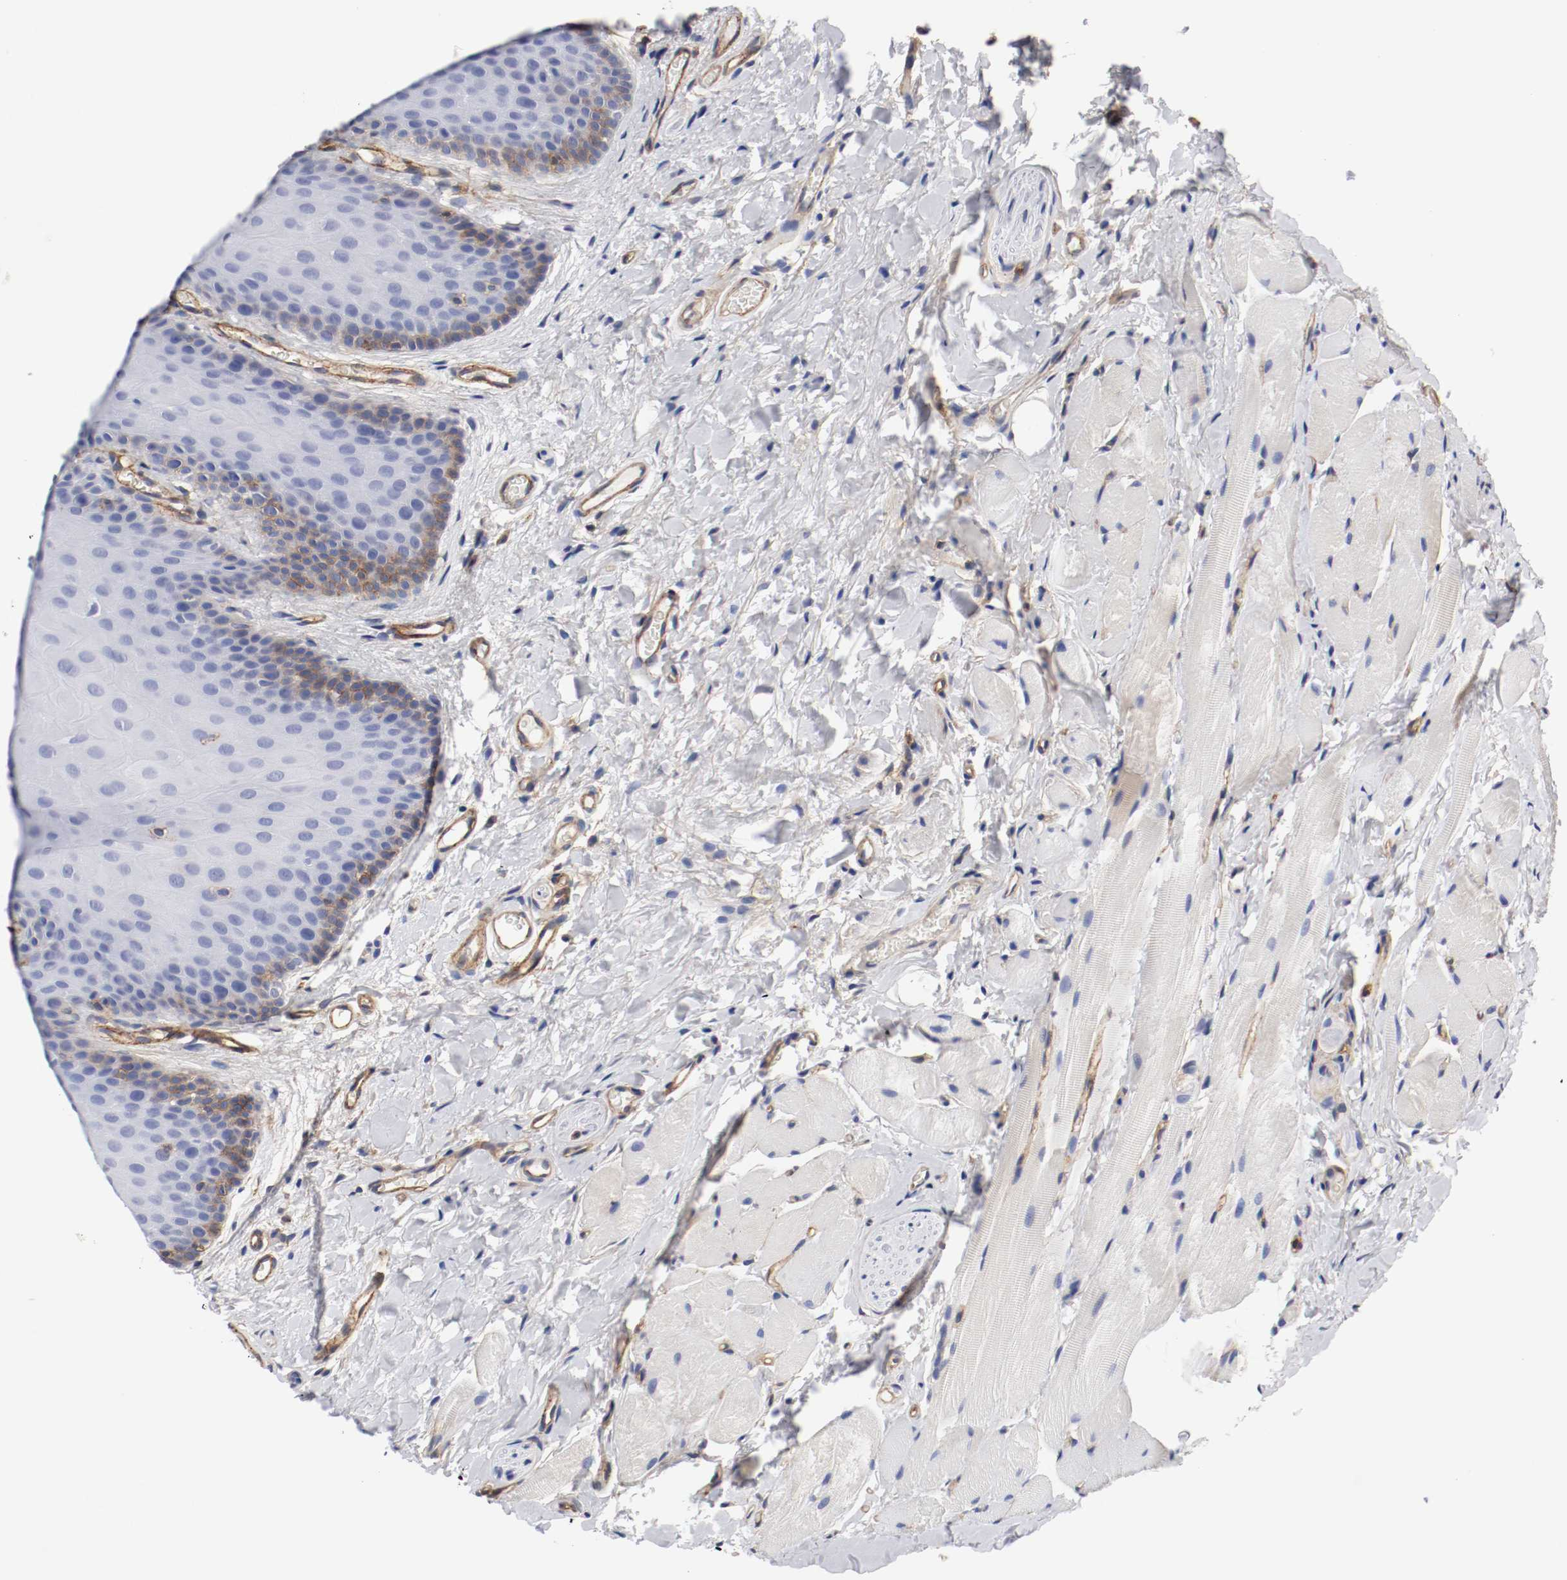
{"staining": {"intensity": "moderate", "quantity": "<25%", "location": "cytoplasmic/membranous"}, "tissue": "oral mucosa", "cell_type": "Squamous epithelial cells", "image_type": "normal", "snomed": [{"axis": "morphology", "description": "Normal tissue, NOS"}, {"axis": "topography", "description": "Oral tissue"}], "caption": "This is a histology image of immunohistochemistry staining of unremarkable oral mucosa, which shows moderate positivity in the cytoplasmic/membranous of squamous epithelial cells.", "gene": "IFITM1", "patient": {"sex": "male", "age": 54}}